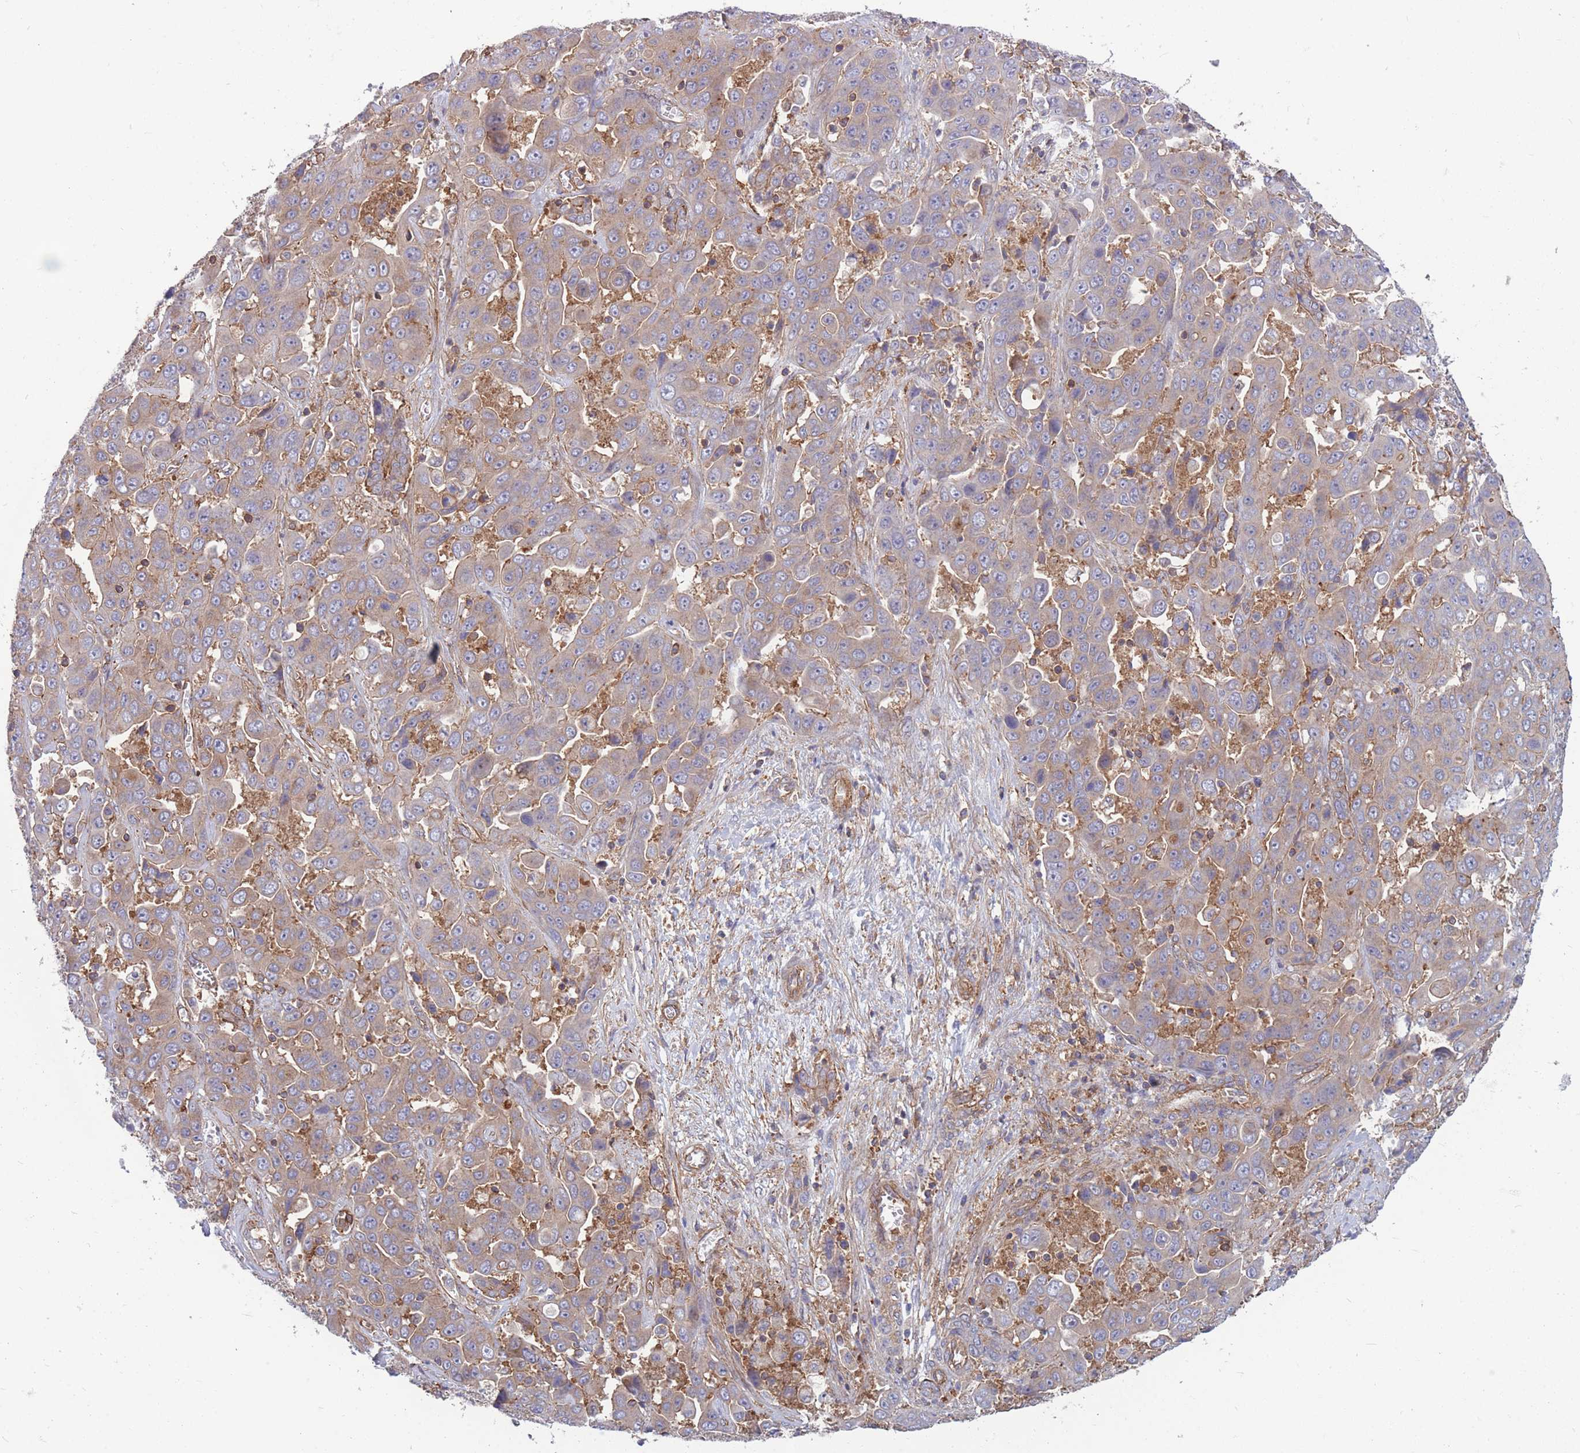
{"staining": {"intensity": "weak", "quantity": "25%-75%", "location": "cytoplasmic/membranous"}, "tissue": "liver cancer", "cell_type": "Tumor cells", "image_type": "cancer", "snomed": [{"axis": "morphology", "description": "Cholangiocarcinoma"}, {"axis": "topography", "description": "Liver"}], "caption": "Immunohistochemical staining of human liver cancer (cholangiocarcinoma) exhibits weak cytoplasmic/membranous protein expression in about 25%-75% of tumor cells.", "gene": "GGA1", "patient": {"sex": "female", "age": 52}}